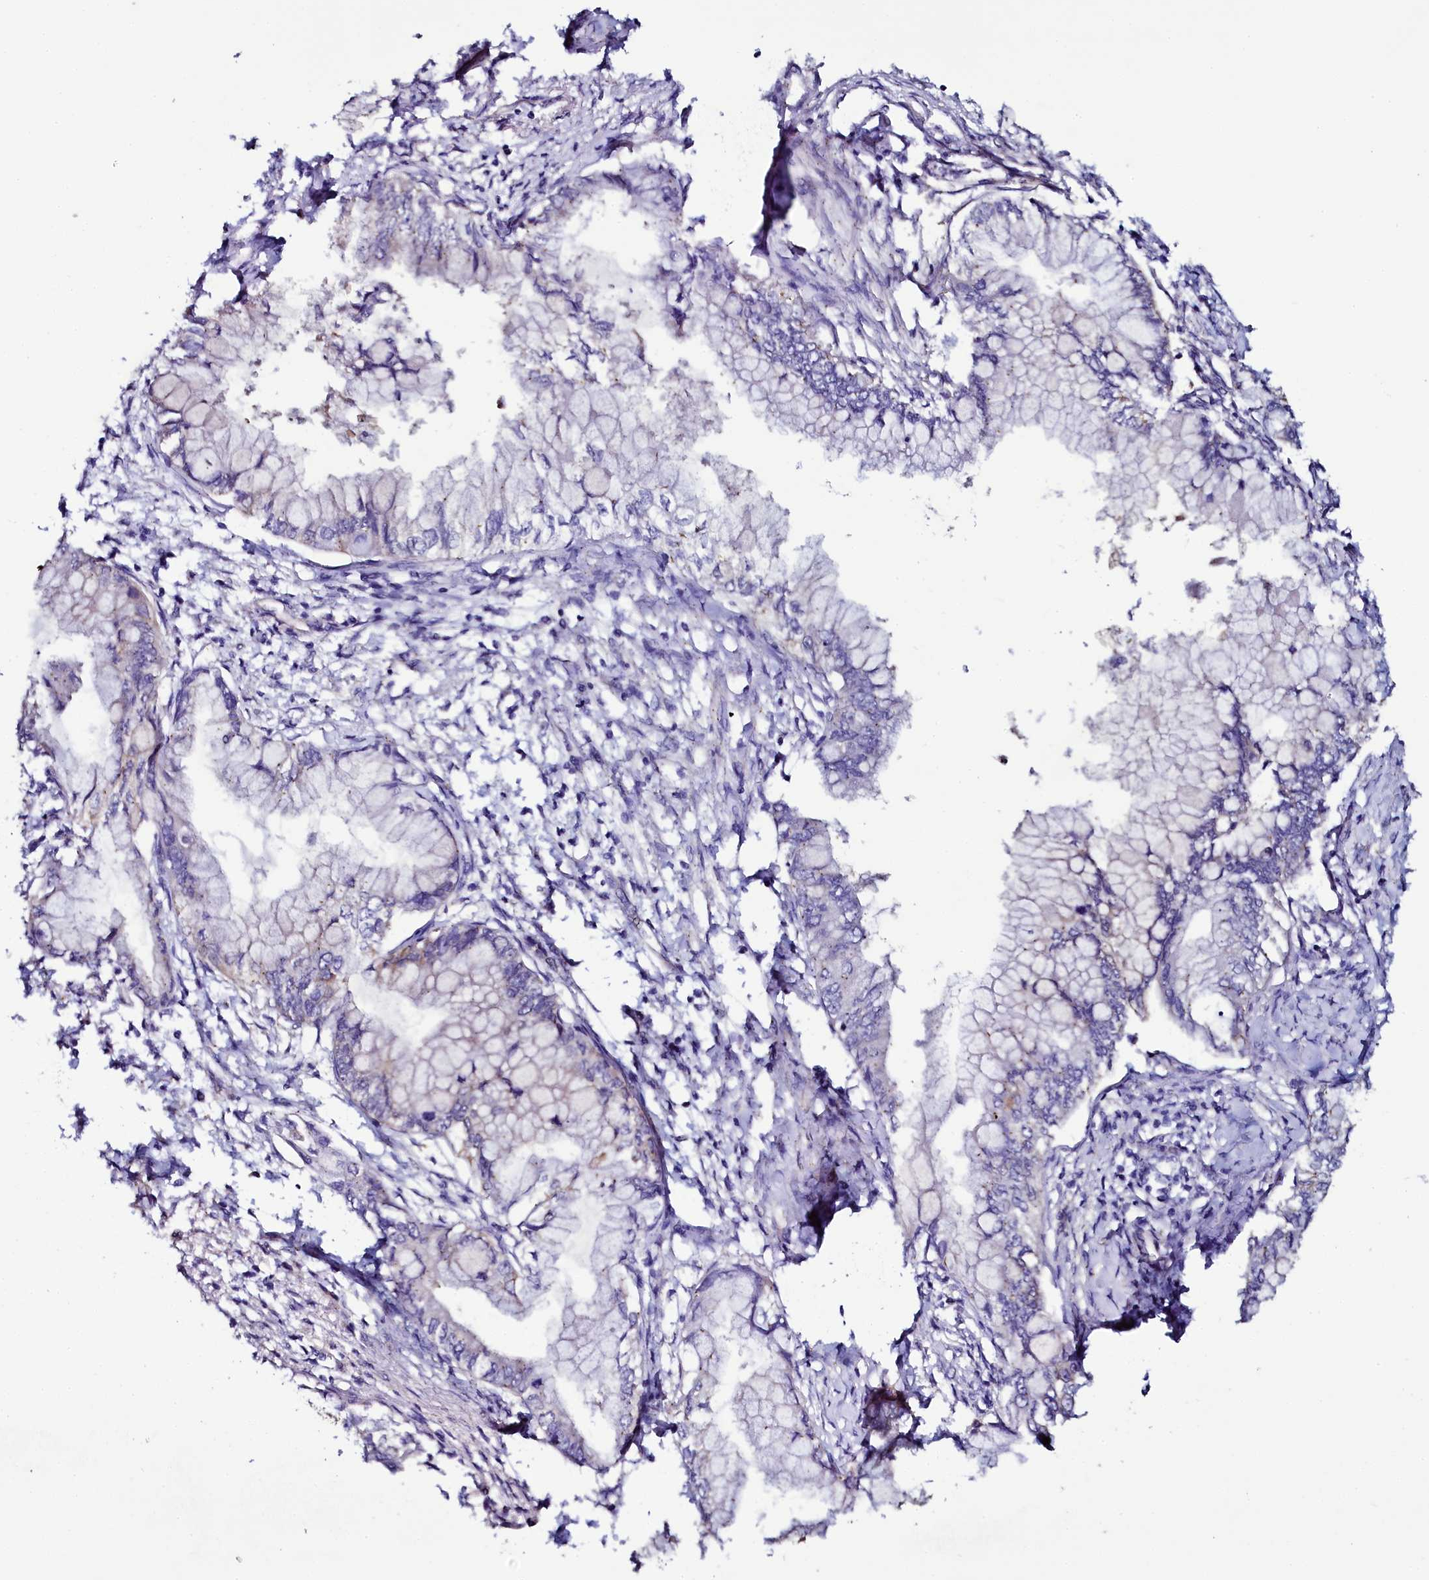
{"staining": {"intensity": "negative", "quantity": "none", "location": "none"}, "tissue": "pancreatic cancer", "cell_type": "Tumor cells", "image_type": "cancer", "snomed": [{"axis": "morphology", "description": "Adenocarcinoma, NOS"}, {"axis": "topography", "description": "Pancreas"}], "caption": "Immunohistochemistry micrograph of adenocarcinoma (pancreatic) stained for a protein (brown), which demonstrates no expression in tumor cells. (Immunohistochemistry, brightfield microscopy, high magnification).", "gene": "USPL1", "patient": {"sex": "male", "age": 48}}